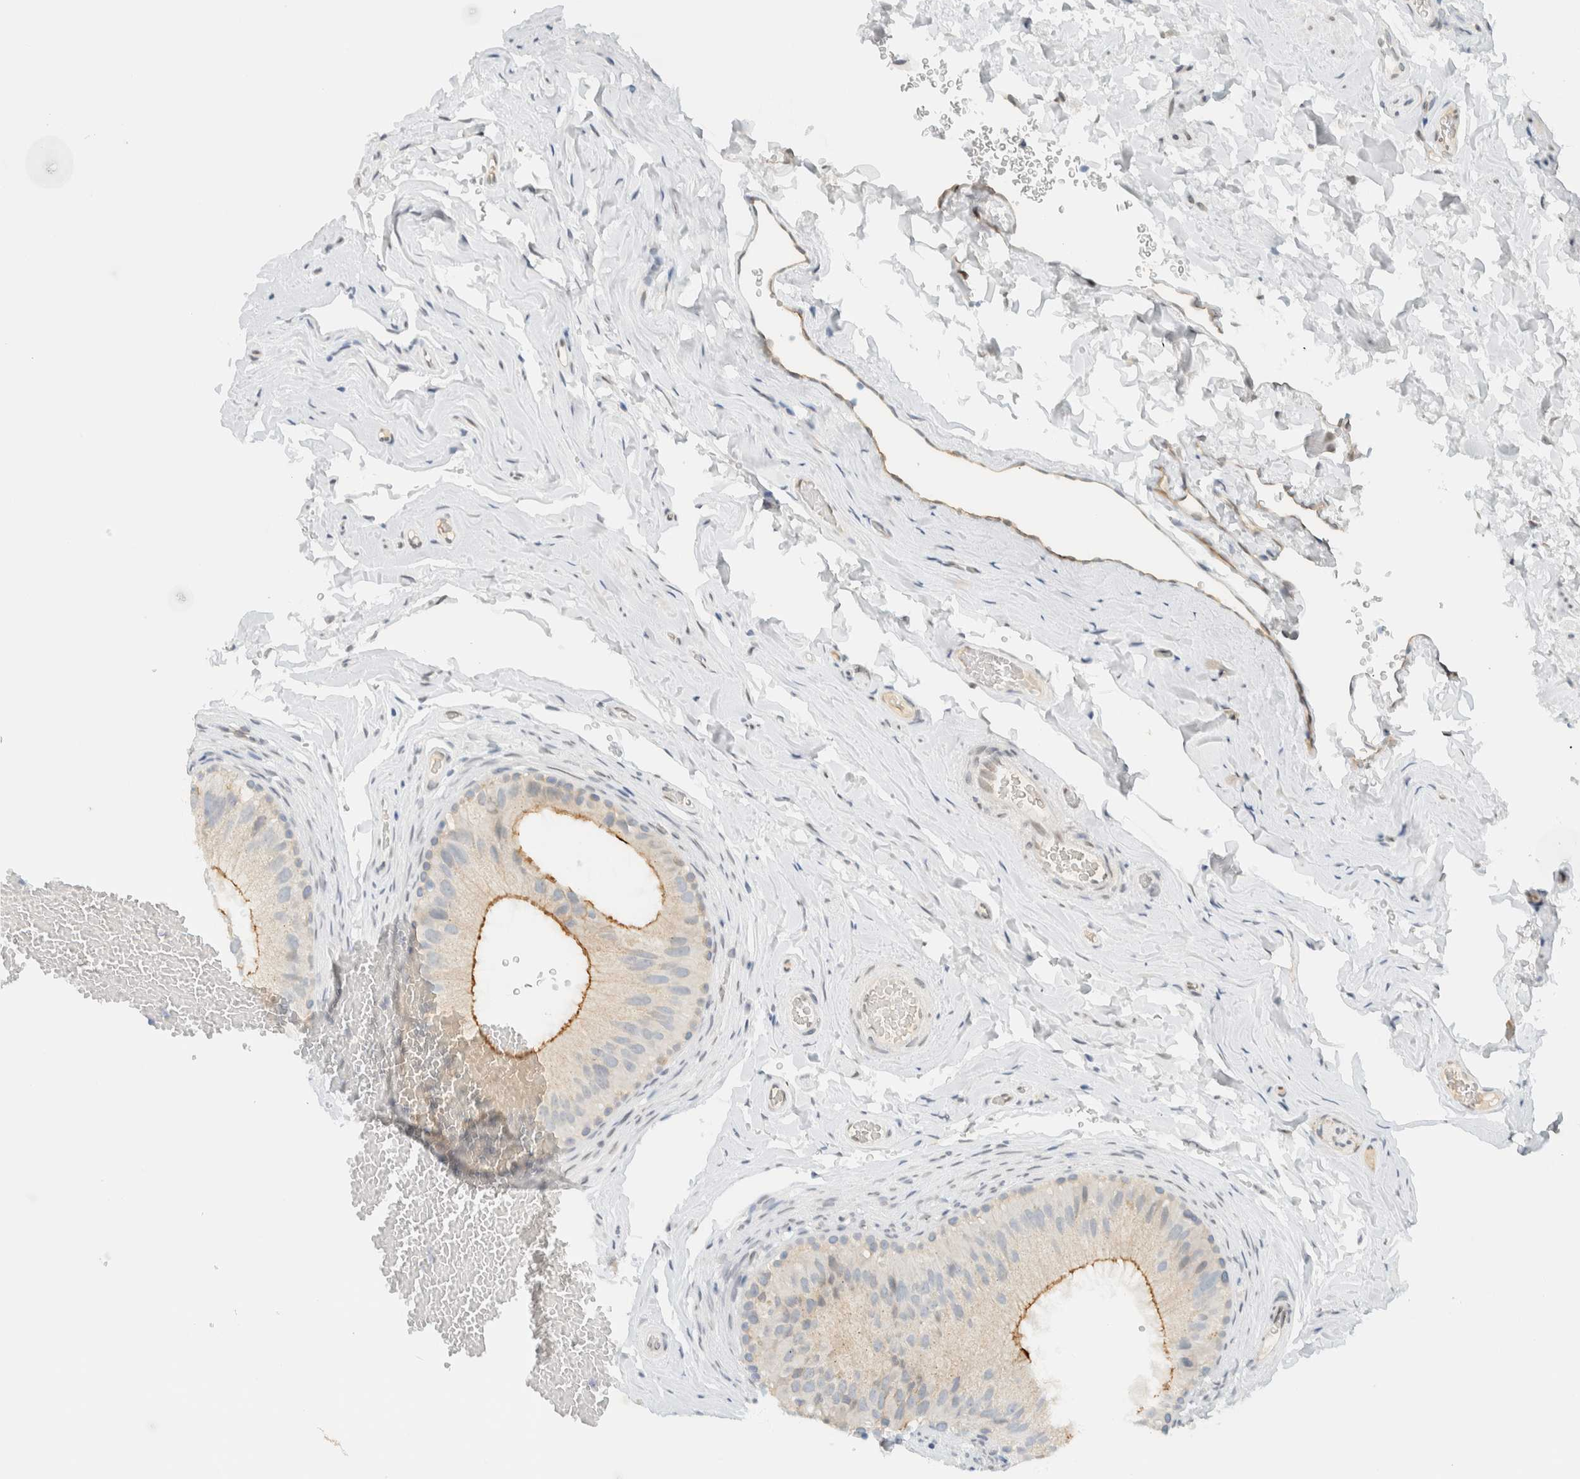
{"staining": {"intensity": "moderate", "quantity": "<25%", "location": "cytoplasmic/membranous"}, "tissue": "epididymis", "cell_type": "Glandular cells", "image_type": "normal", "snomed": [{"axis": "morphology", "description": "Normal tissue, NOS"}, {"axis": "topography", "description": "Vascular tissue"}, {"axis": "topography", "description": "Epididymis"}], "caption": "A low amount of moderate cytoplasmic/membranous staining is present in approximately <25% of glandular cells in normal epididymis. The protein is stained brown, and the nuclei are stained in blue (DAB (3,3'-diaminobenzidine) IHC with brightfield microscopy, high magnification).", "gene": "C1QTNF12", "patient": {"sex": "male", "age": 49}}